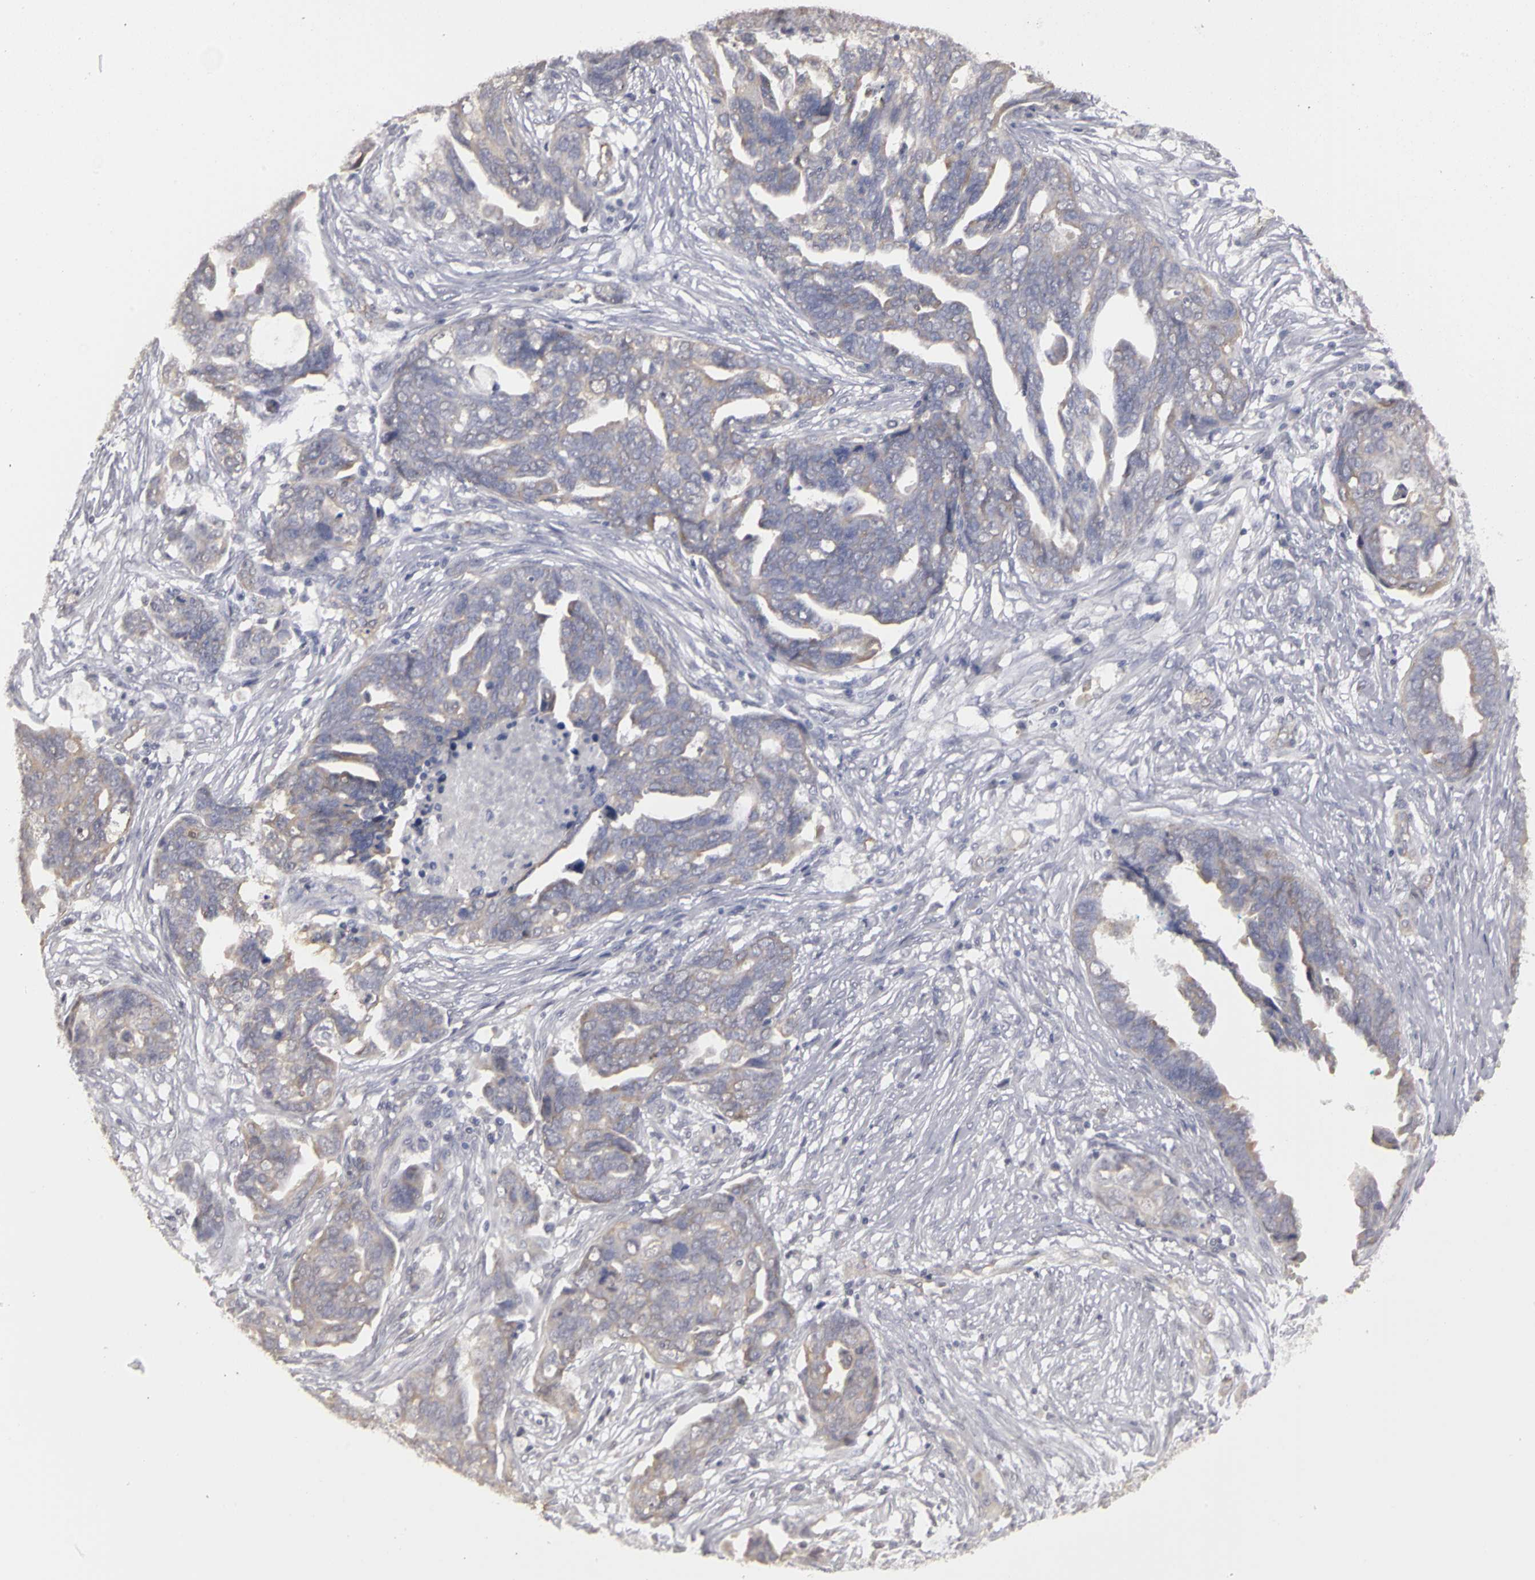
{"staining": {"intensity": "weak", "quantity": "25%-75%", "location": "cytoplasmic/membranous"}, "tissue": "ovarian cancer", "cell_type": "Tumor cells", "image_type": "cancer", "snomed": [{"axis": "morphology", "description": "Normal tissue, NOS"}, {"axis": "morphology", "description": "Cystadenocarcinoma, serous, NOS"}, {"axis": "topography", "description": "Fallopian tube"}, {"axis": "topography", "description": "Ovary"}], "caption": "Immunohistochemical staining of ovarian cancer (serous cystadenocarcinoma) displays low levels of weak cytoplasmic/membranous protein positivity in approximately 25%-75% of tumor cells. Using DAB (3,3'-diaminobenzidine) (brown) and hematoxylin (blue) stains, captured at high magnification using brightfield microscopy.", "gene": "PLEKHA1", "patient": {"sex": "female", "age": 56}}